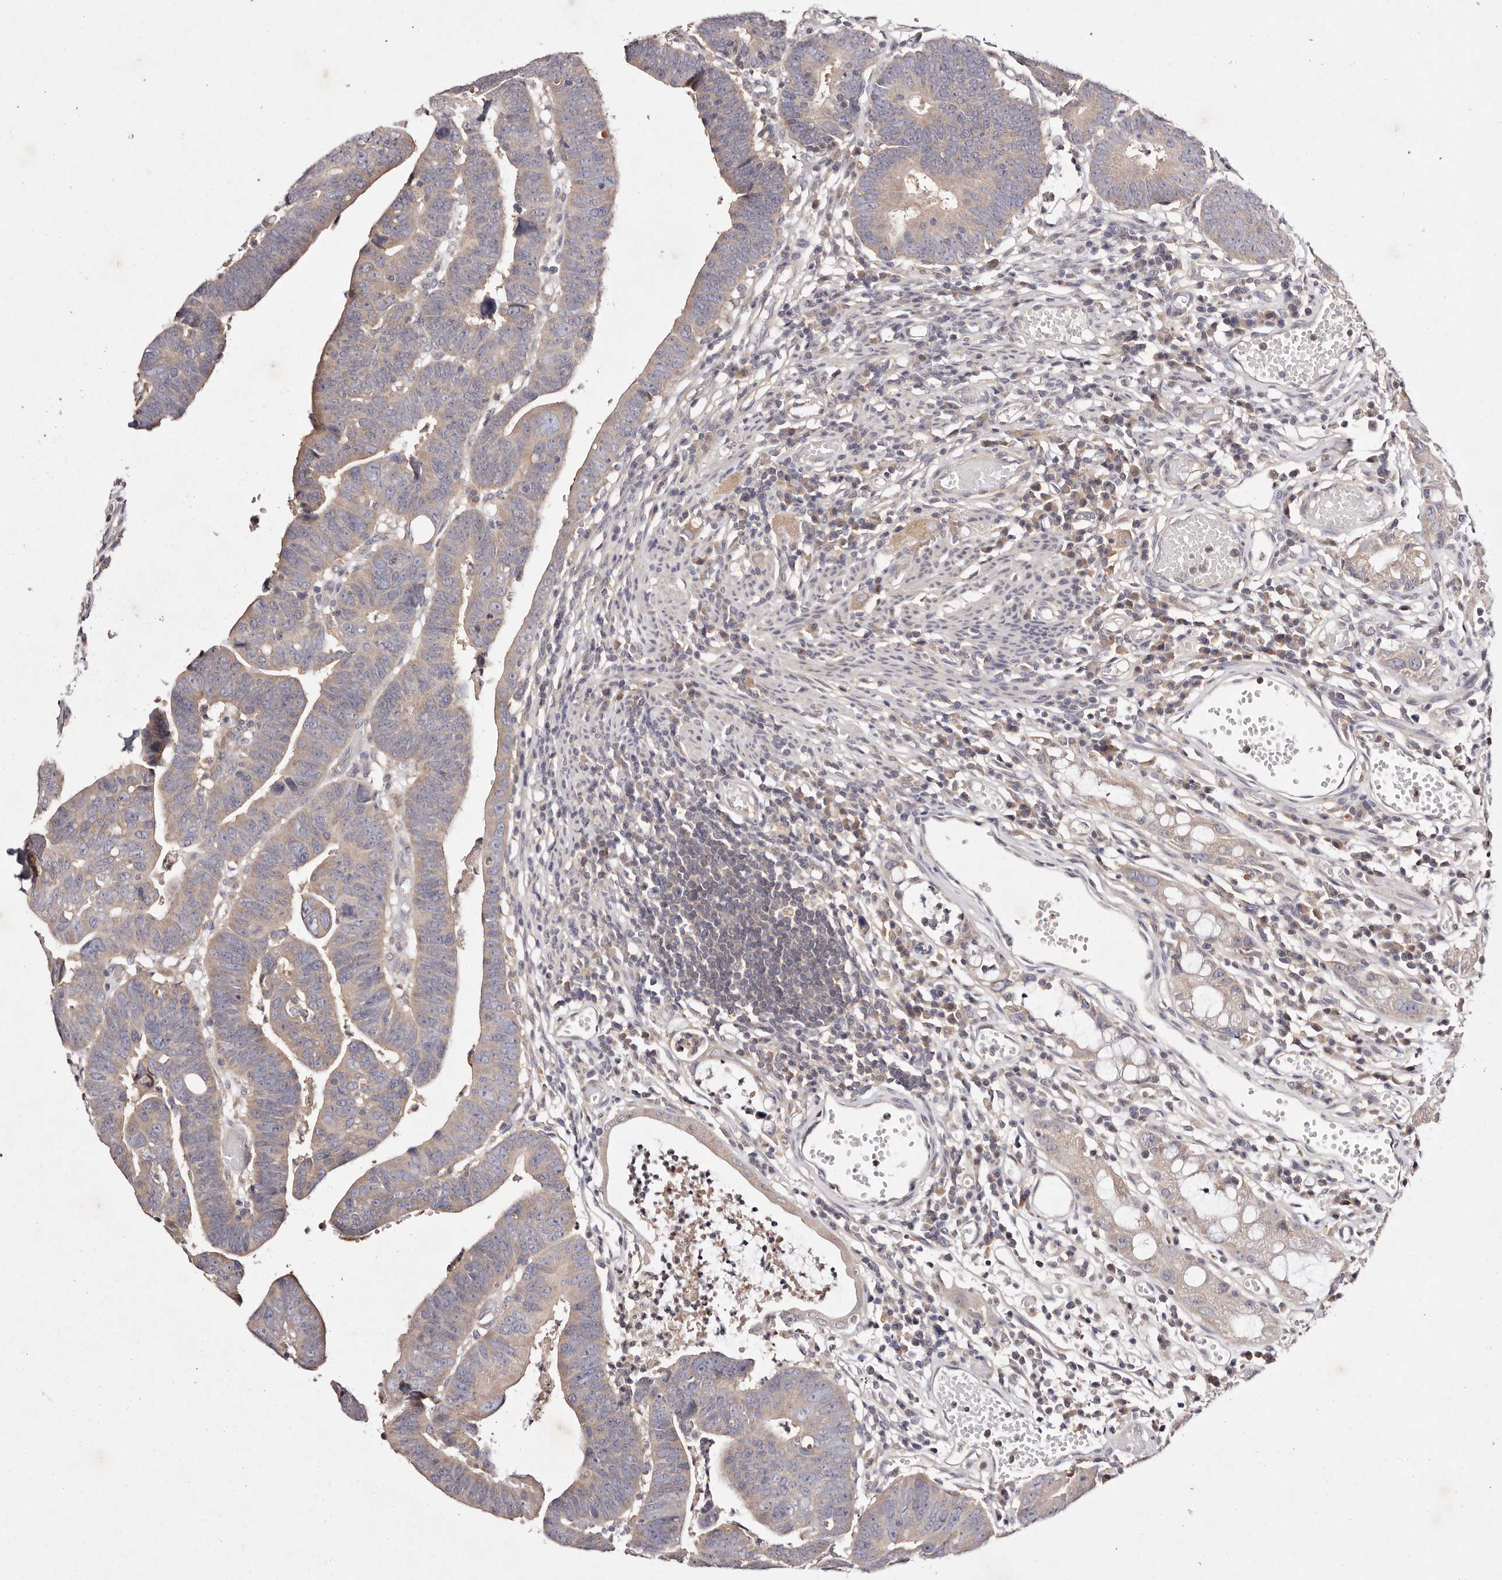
{"staining": {"intensity": "weak", "quantity": "25%-75%", "location": "cytoplasmic/membranous"}, "tissue": "colorectal cancer", "cell_type": "Tumor cells", "image_type": "cancer", "snomed": [{"axis": "morphology", "description": "Adenocarcinoma, NOS"}, {"axis": "topography", "description": "Rectum"}], "caption": "High-magnification brightfield microscopy of colorectal cancer (adenocarcinoma) stained with DAB (3,3'-diaminobenzidine) (brown) and counterstained with hematoxylin (blue). tumor cells exhibit weak cytoplasmic/membranous staining is present in approximately25%-75% of cells. (IHC, brightfield microscopy, high magnification).", "gene": "TSC2", "patient": {"sex": "female", "age": 65}}